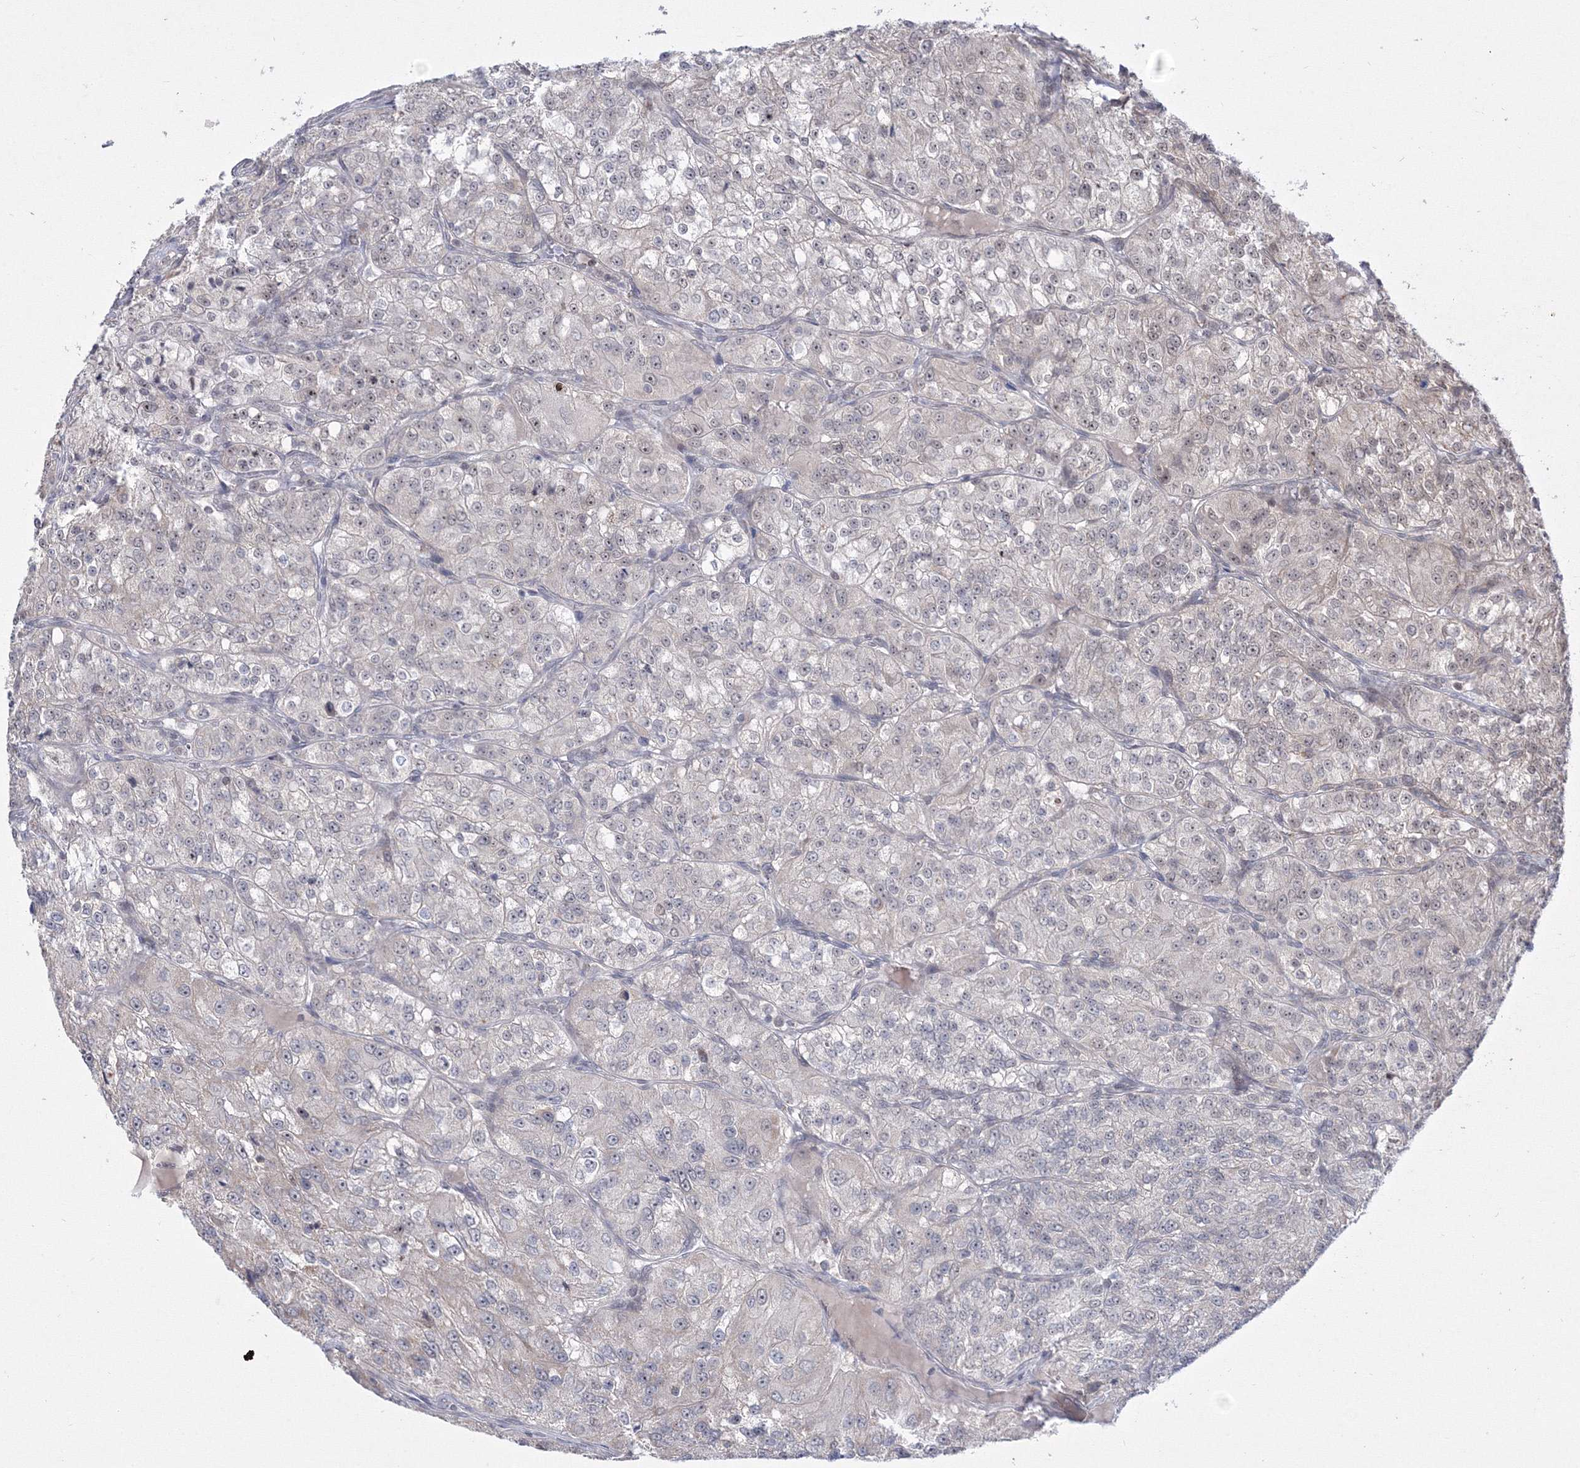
{"staining": {"intensity": "weak", "quantity": "<25%", "location": "nuclear"}, "tissue": "renal cancer", "cell_type": "Tumor cells", "image_type": "cancer", "snomed": [{"axis": "morphology", "description": "Adenocarcinoma, NOS"}, {"axis": "topography", "description": "Kidney"}], "caption": "Immunohistochemistry (IHC) micrograph of adenocarcinoma (renal) stained for a protein (brown), which shows no expression in tumor cells. (Brightfield microscopy of DAB (3,3'-diaminobenzidine) immunohistochemistry (IHC) at high magnification).", "gene": "GRSF1", "patient": {"sex": "female", "age": 63}}